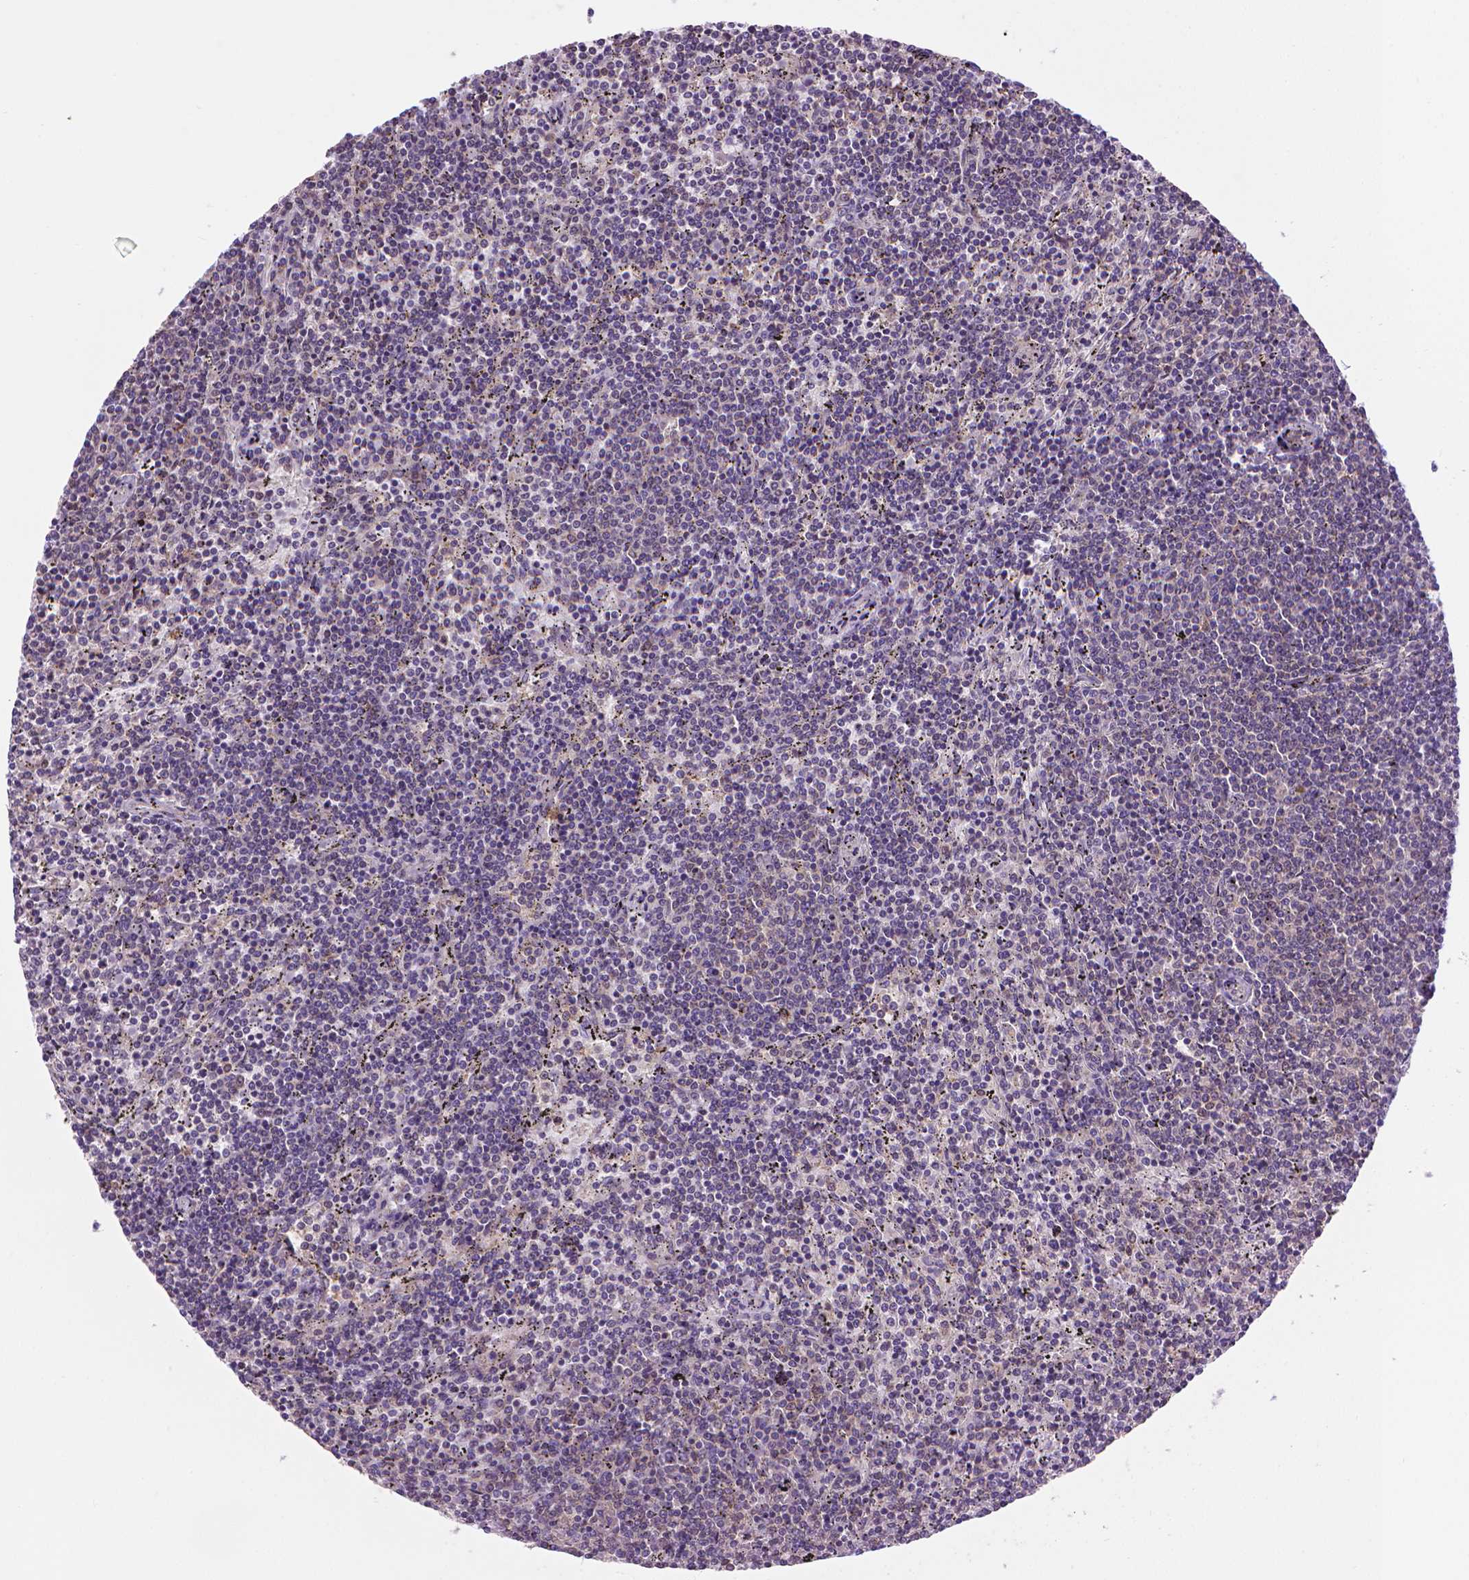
{"staining": {"intensity": "negative", "quantity": "none", "location": "none"}, "tissue": "lymphoma", "cell_type": "Tumor cells", "image_type": "cancer", "snomed": [{"axis": "morphology", "description": "Malignant lymphoma, non-Hodgkin's type, Low grade"}, {"axis": "topography", "description": "Spleen"}], "caption": "Immunohistochemistry (IHC) photomicrograph of human malignant lymphoma, non-Hodgkin's type (low-grade) stained for a protein (brown), which reveals no staining in tumor cells.", "gene": "SLC51B", "patient": {"sex": "female", "age": 50}}